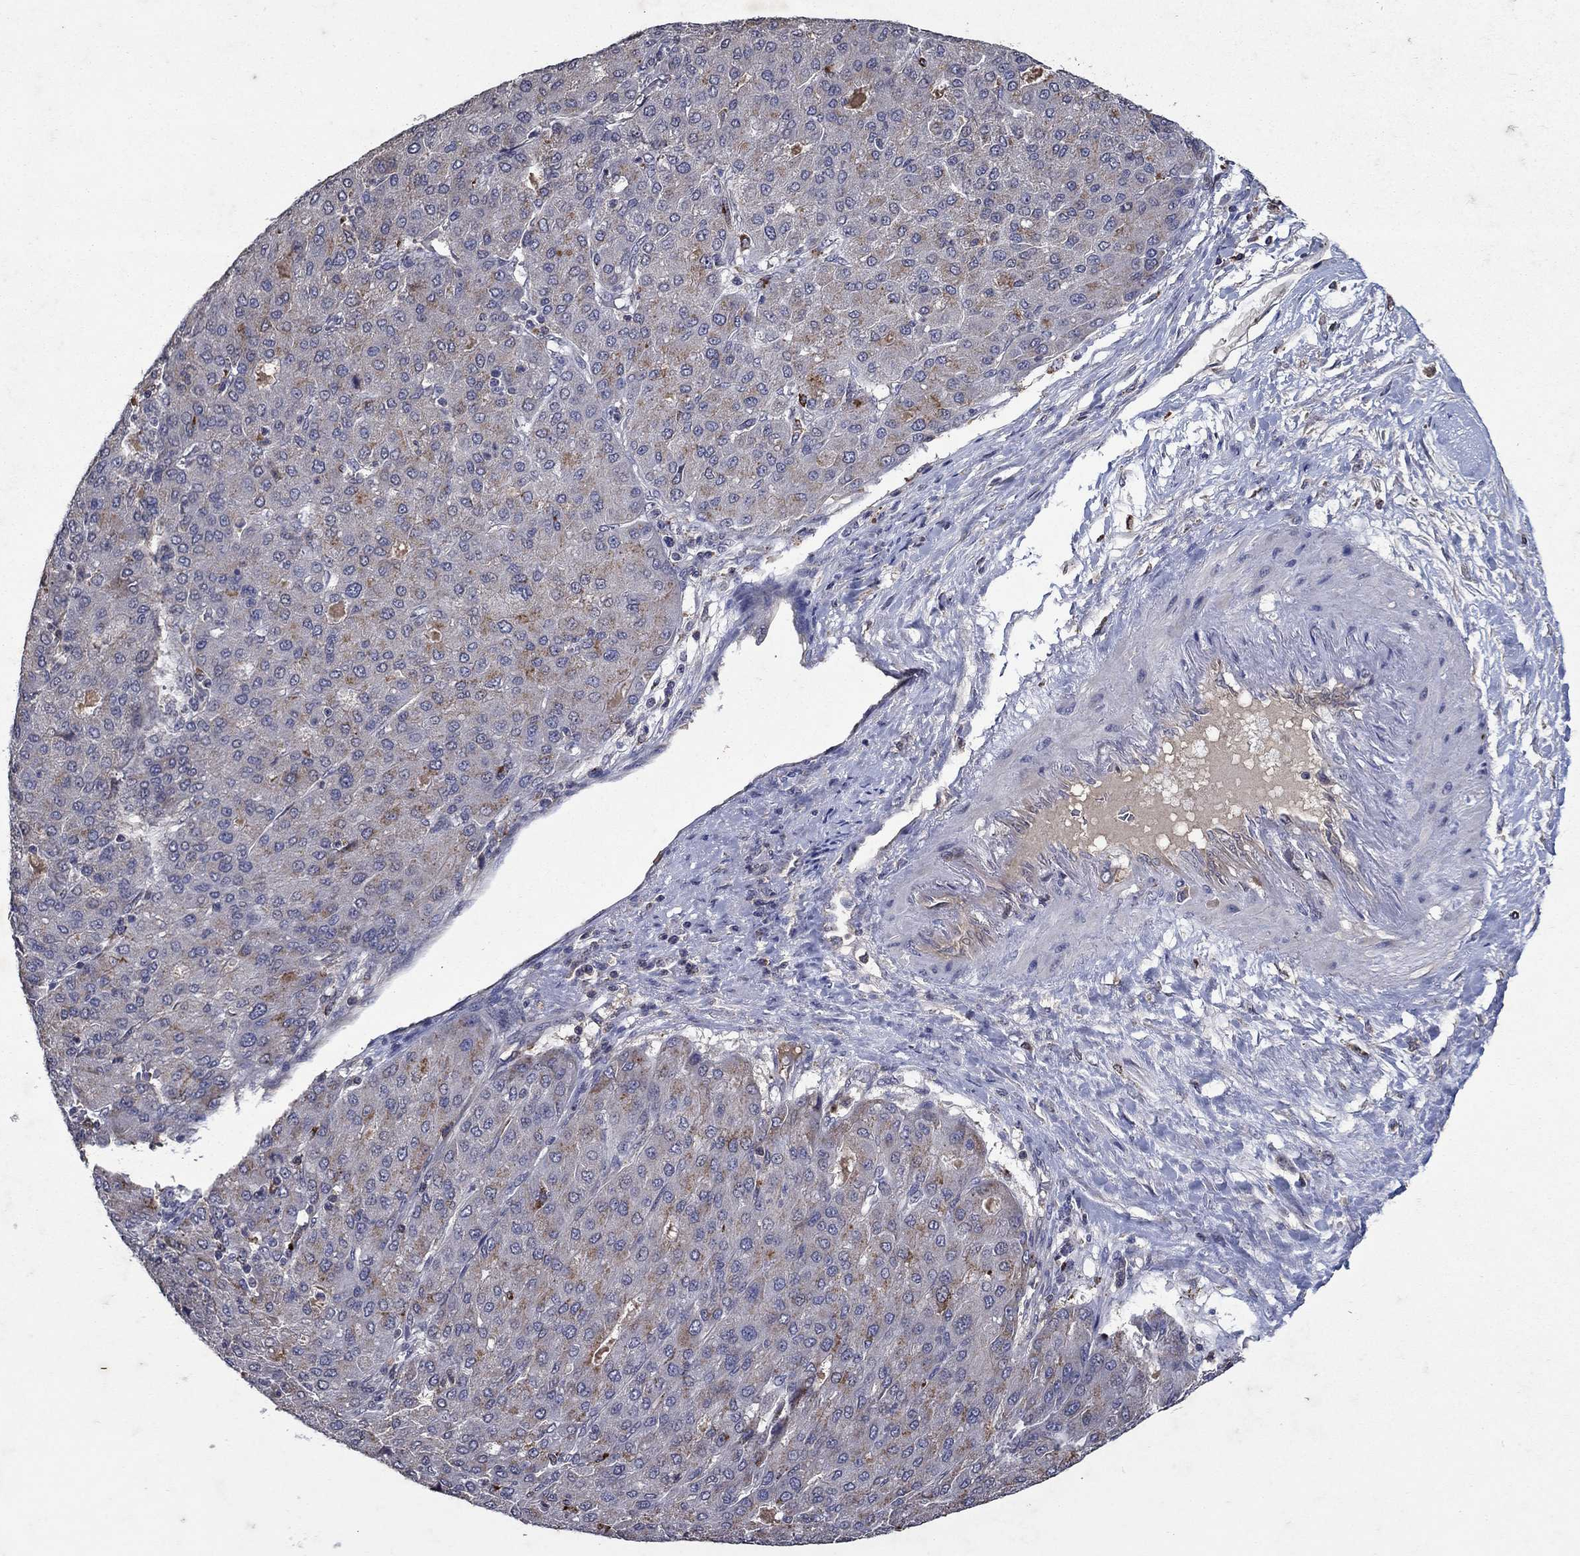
{"staining": {"intensity": "moderate", "quantity": "<25%", "location": "cytoplasmic/membranous"}, "tissue": "liver cancer", "cell_type": "Tumor cells", "image_type": "cancer", "snomed": [{"axis": "morphology", "description": "Carcinoma, Hepatocellular, NOS"}, {"axis": "topography", "description": "Liver"}], "caption": "Brown immunohistochemical staining in liver hepatocellular carcinoma shows moderate cytoplasmic/membranous expression in about <25% of tumor cells.", "gene": "NPC2", "patient": {"sex": "male", "age": 65}}